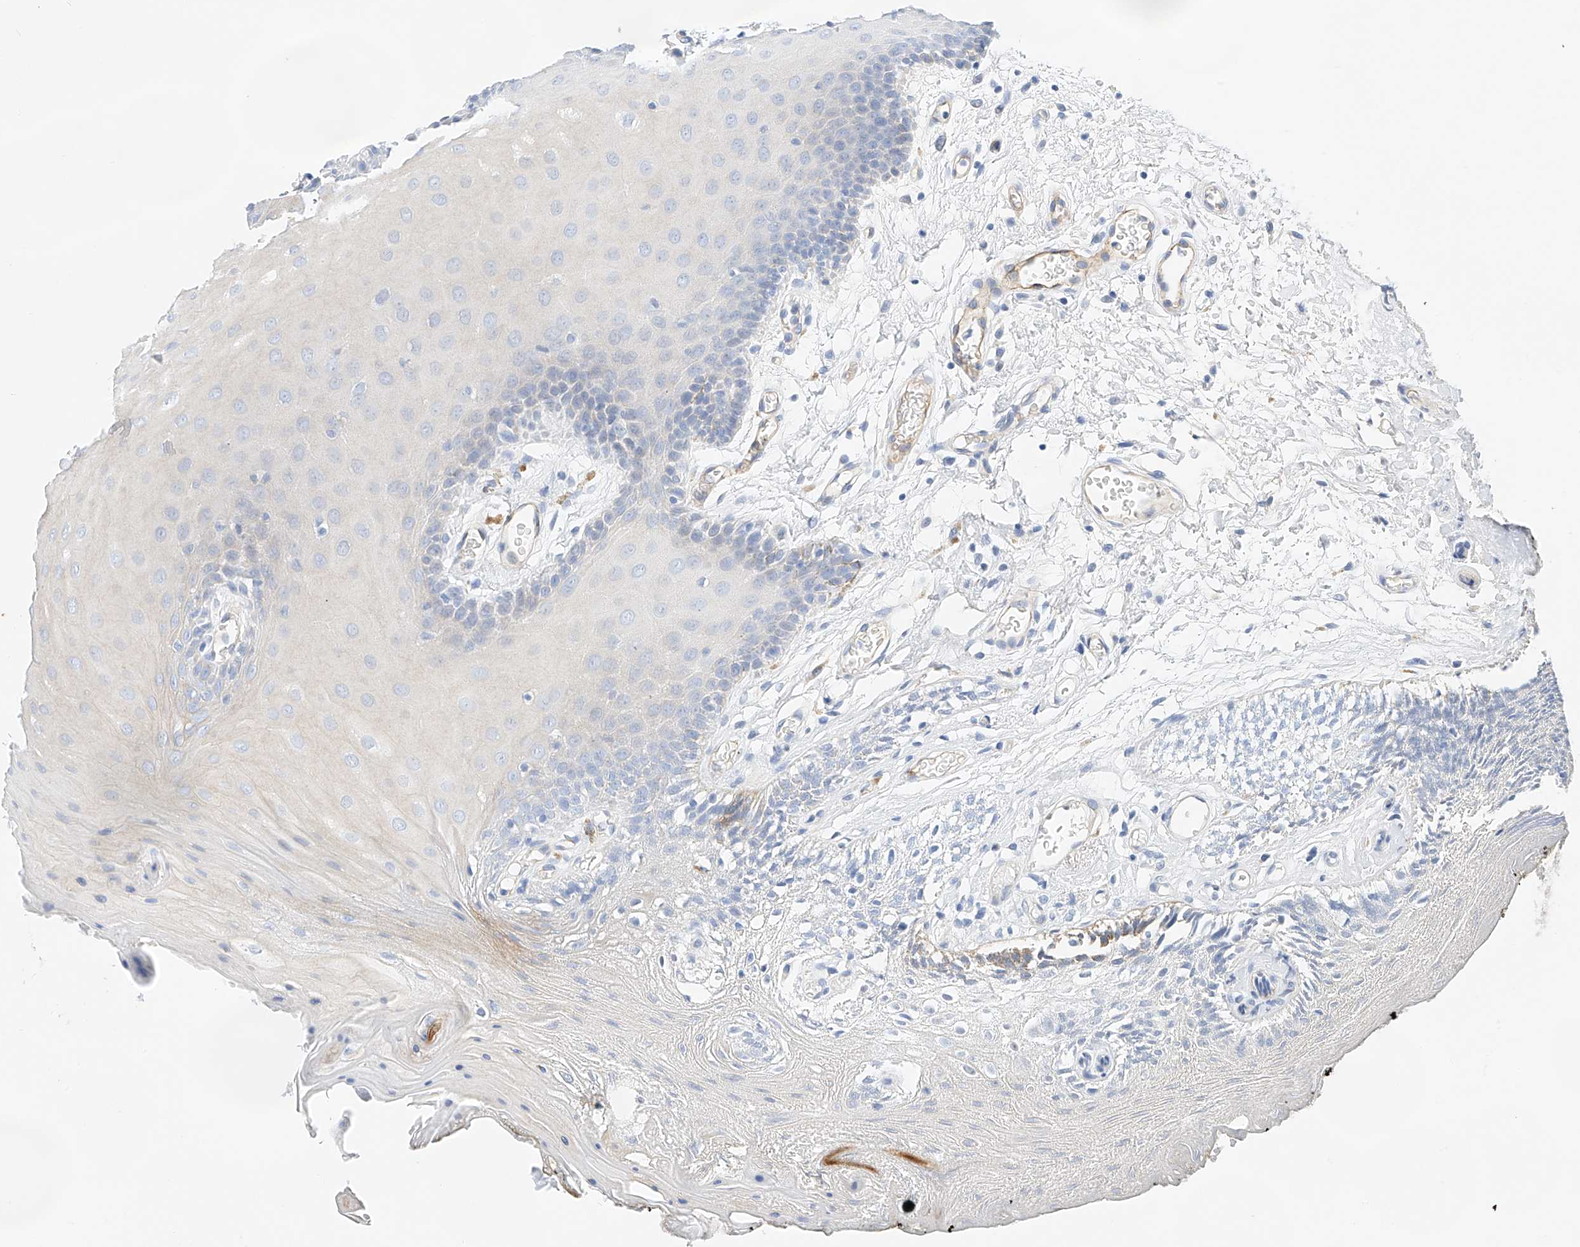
{"staining": {"intensity": "negative", "quantity": "none", "location": "none"}, "tissue": "oral mucosa", "cell_type": "Squamous epithelial cells", "image_type": "normal", "snomed": [{"axis": "morphology", "description": "Normal tissue, NOS"}, {"axis": "morphology", "description": "Squamous cell carcinoma, NOS"}, {"axis": "topography", "description": "Skeletal muscle"}, {"axis": "topography", "description": "Oral tissue"}, {"axis": "topography", "description": "Salivary gland"}, {"axis": "topography", "description": "Head-Neck"}], "caption": "DAB (3,3'-diaminobenzidine) immunohistochemical staining of unremarkable oral mucosa exhibits no significant expression in squamous epithelial cells.", "gene": "SBSPON", "patient": {"sex": "male", "age": 54}}